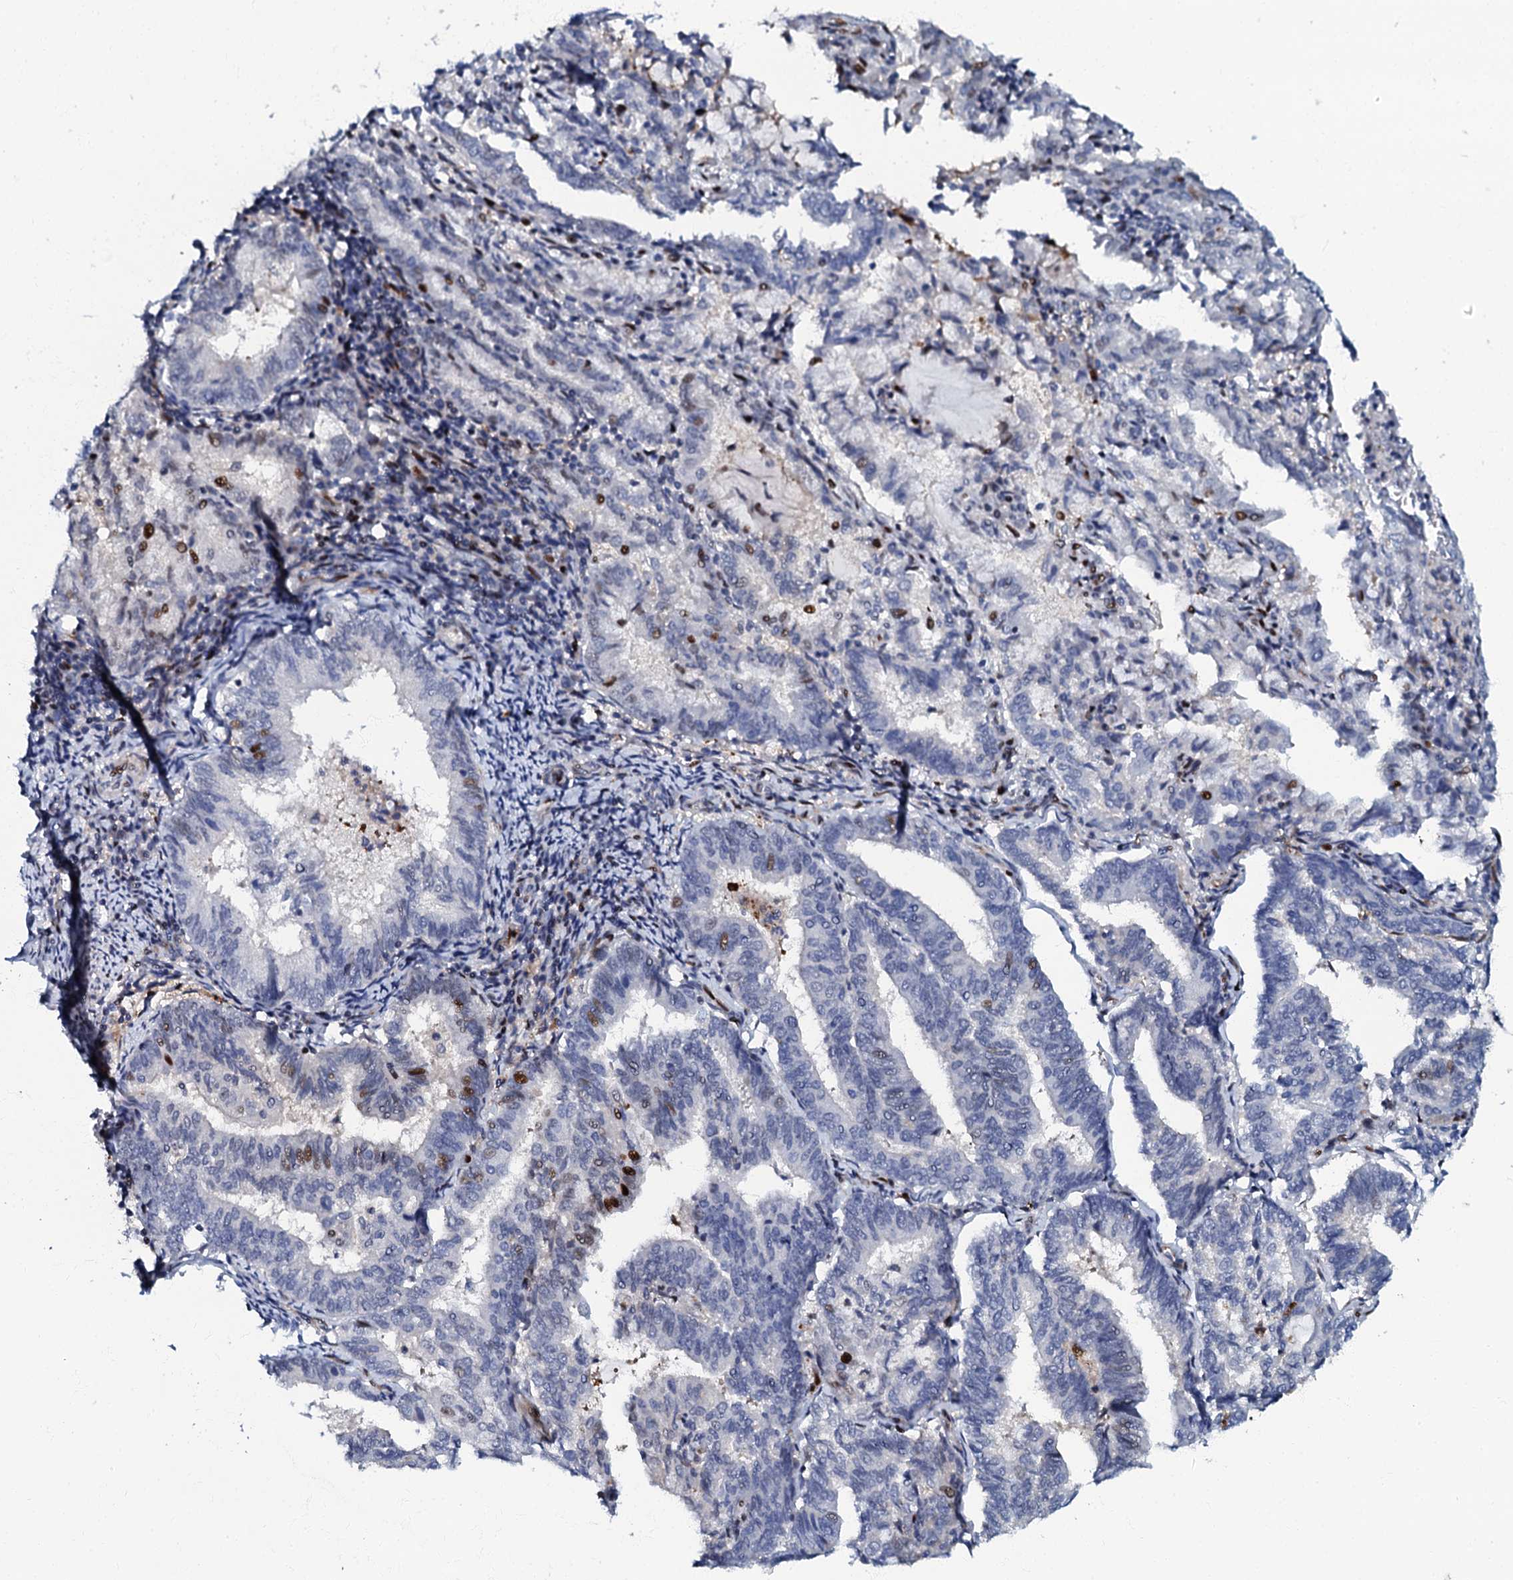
{"staining": {"intensity": "negative", "quantity": "none", "location": "none"}, "tissue": "endometrial cancer", "cell_type": "Tumor cells", "image_type": "cancer", "snomed": [{"axis": "morphology", "description": "Adenocarcinoma, NOS"}, {"axis": "topography", "description": "Endometrium"}], "caption": "Immunohistochemical staining of human endometrial adenocarcinoma displays no significant staining in tumor cells.", "gene": "MFSD5", "patient": {"sex": "female", "age": 80}}